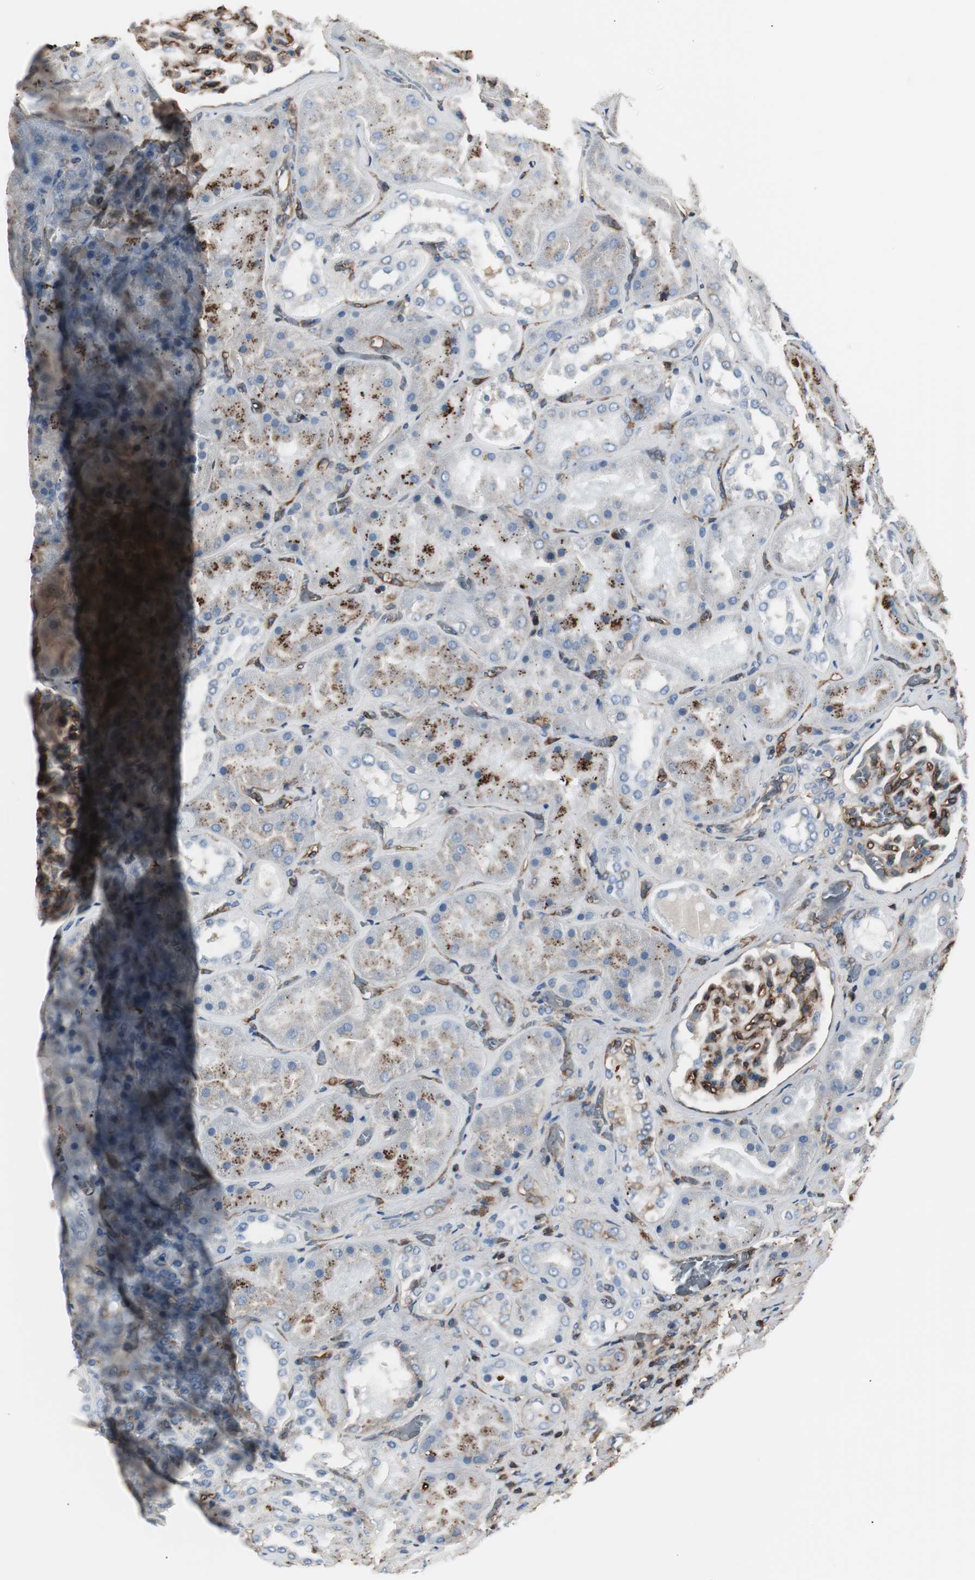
{"staining": {"intensity": "strong", "quantity": ">75%", "location": "cytoplasmic/membranous"}, "tissue": "kidney", "cell_type": "Cells in glomeruli", "image_type": "normal", "snomed": [{"axis": "morphology", "description": "Normal tissue, NOS"}, {"axis": "topography", "description": "Kidney"}], "caption": "Brown immunohistochemical staining in unremarkable human kidney shows strong cytoplasmic/membranous staining in approximately >75% of cells in glomeruli.", "gene": "B2M", "patient": {"sex": "male", "age": 28}}